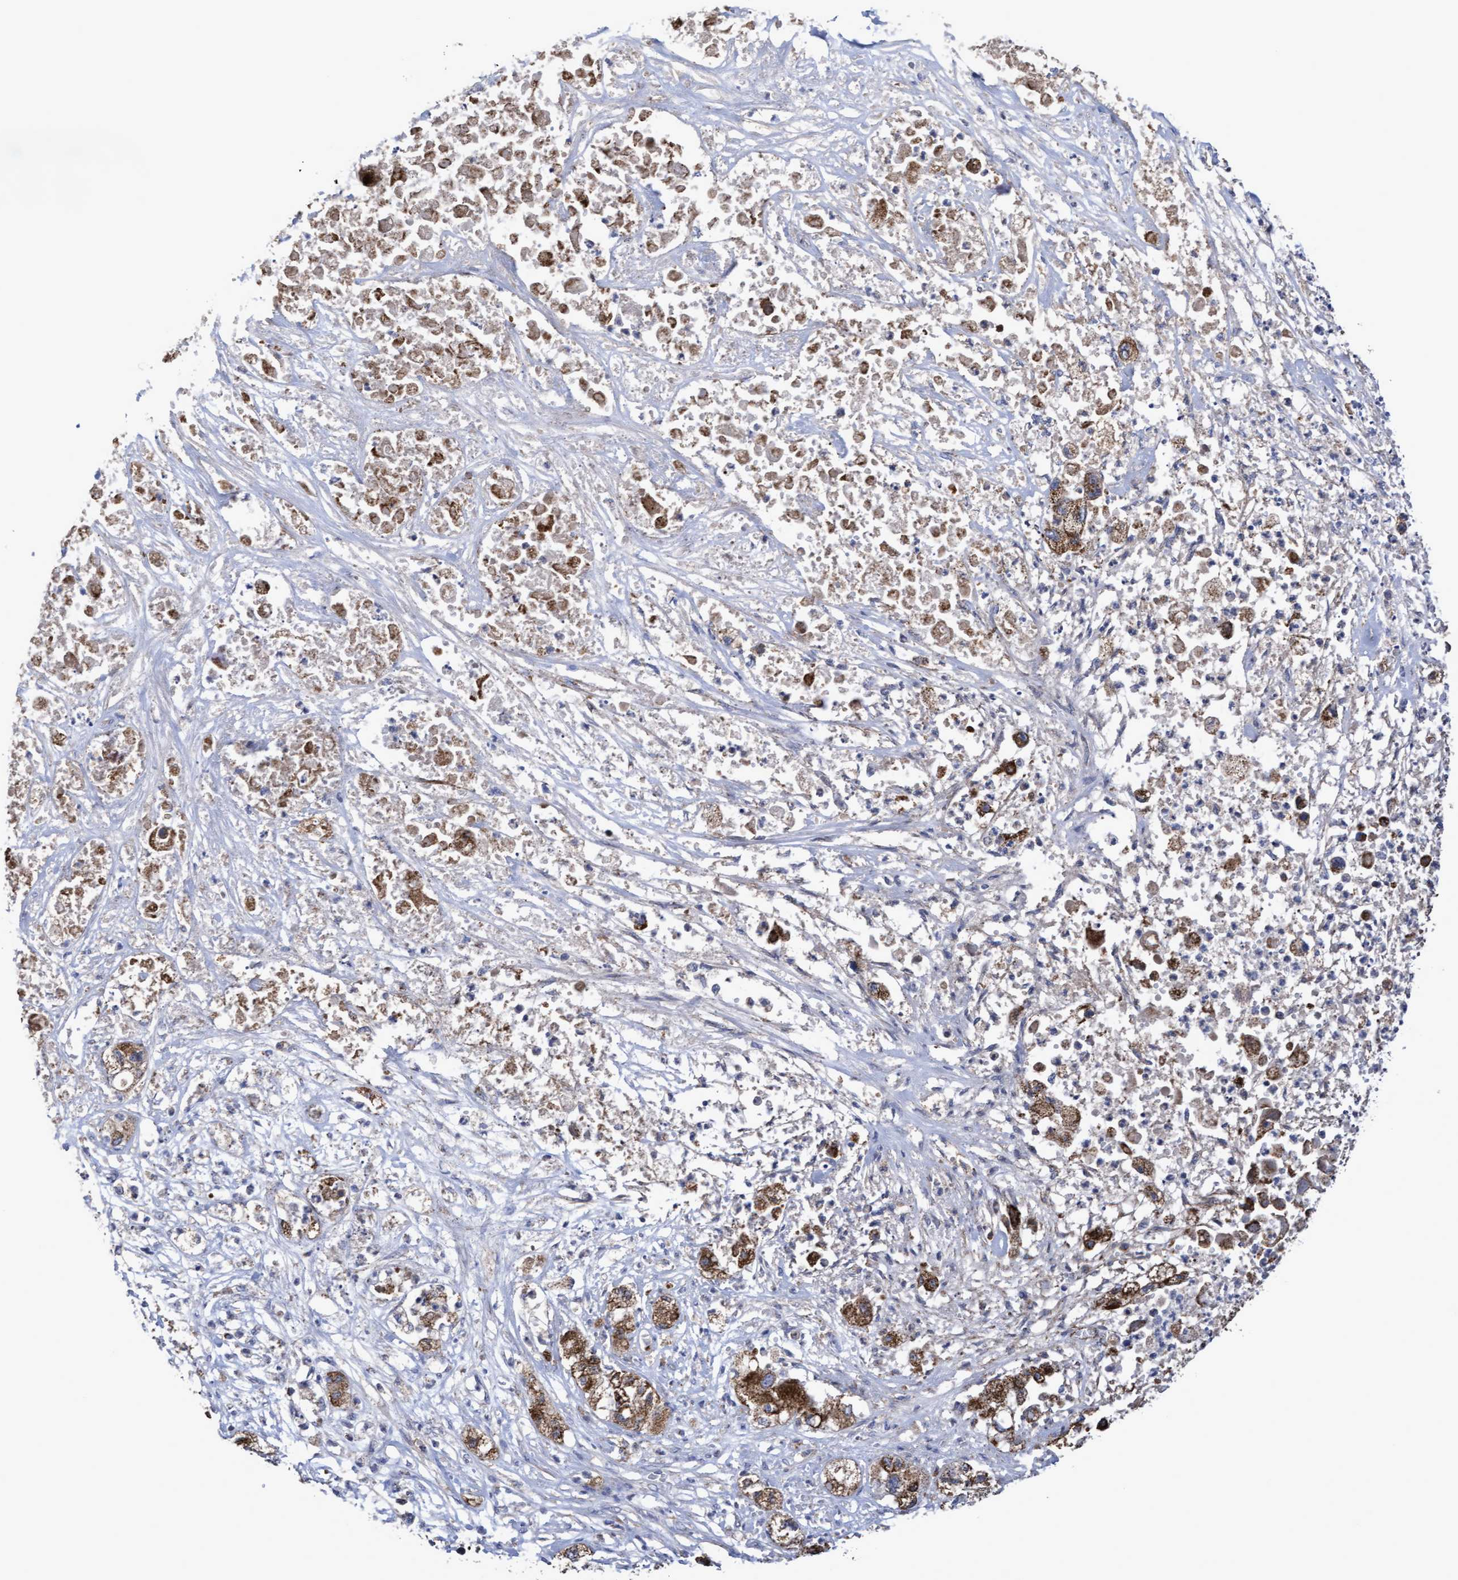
{"staining": {"intensity": "strong", "quantity": ">75%", "location": "cytoplasmic/membranous"}, "tissue": "pancreatic cancer", "cell_type": "Tumor cells", "image_type": "cancer", "snomed": [{"axis": "morphology", "description": "Adenocarcinoma, NOS"}, {"axis": "topography", "description": "Pancreas"}], "caption": "Pancreatic cancer was stained to show a protein in brown. There is high levels of strong cytoplasmic/membranous positivity in about >75% of tumor cells.", "gene": "COBL", "patient": {"sex": "female", "age": 78}}